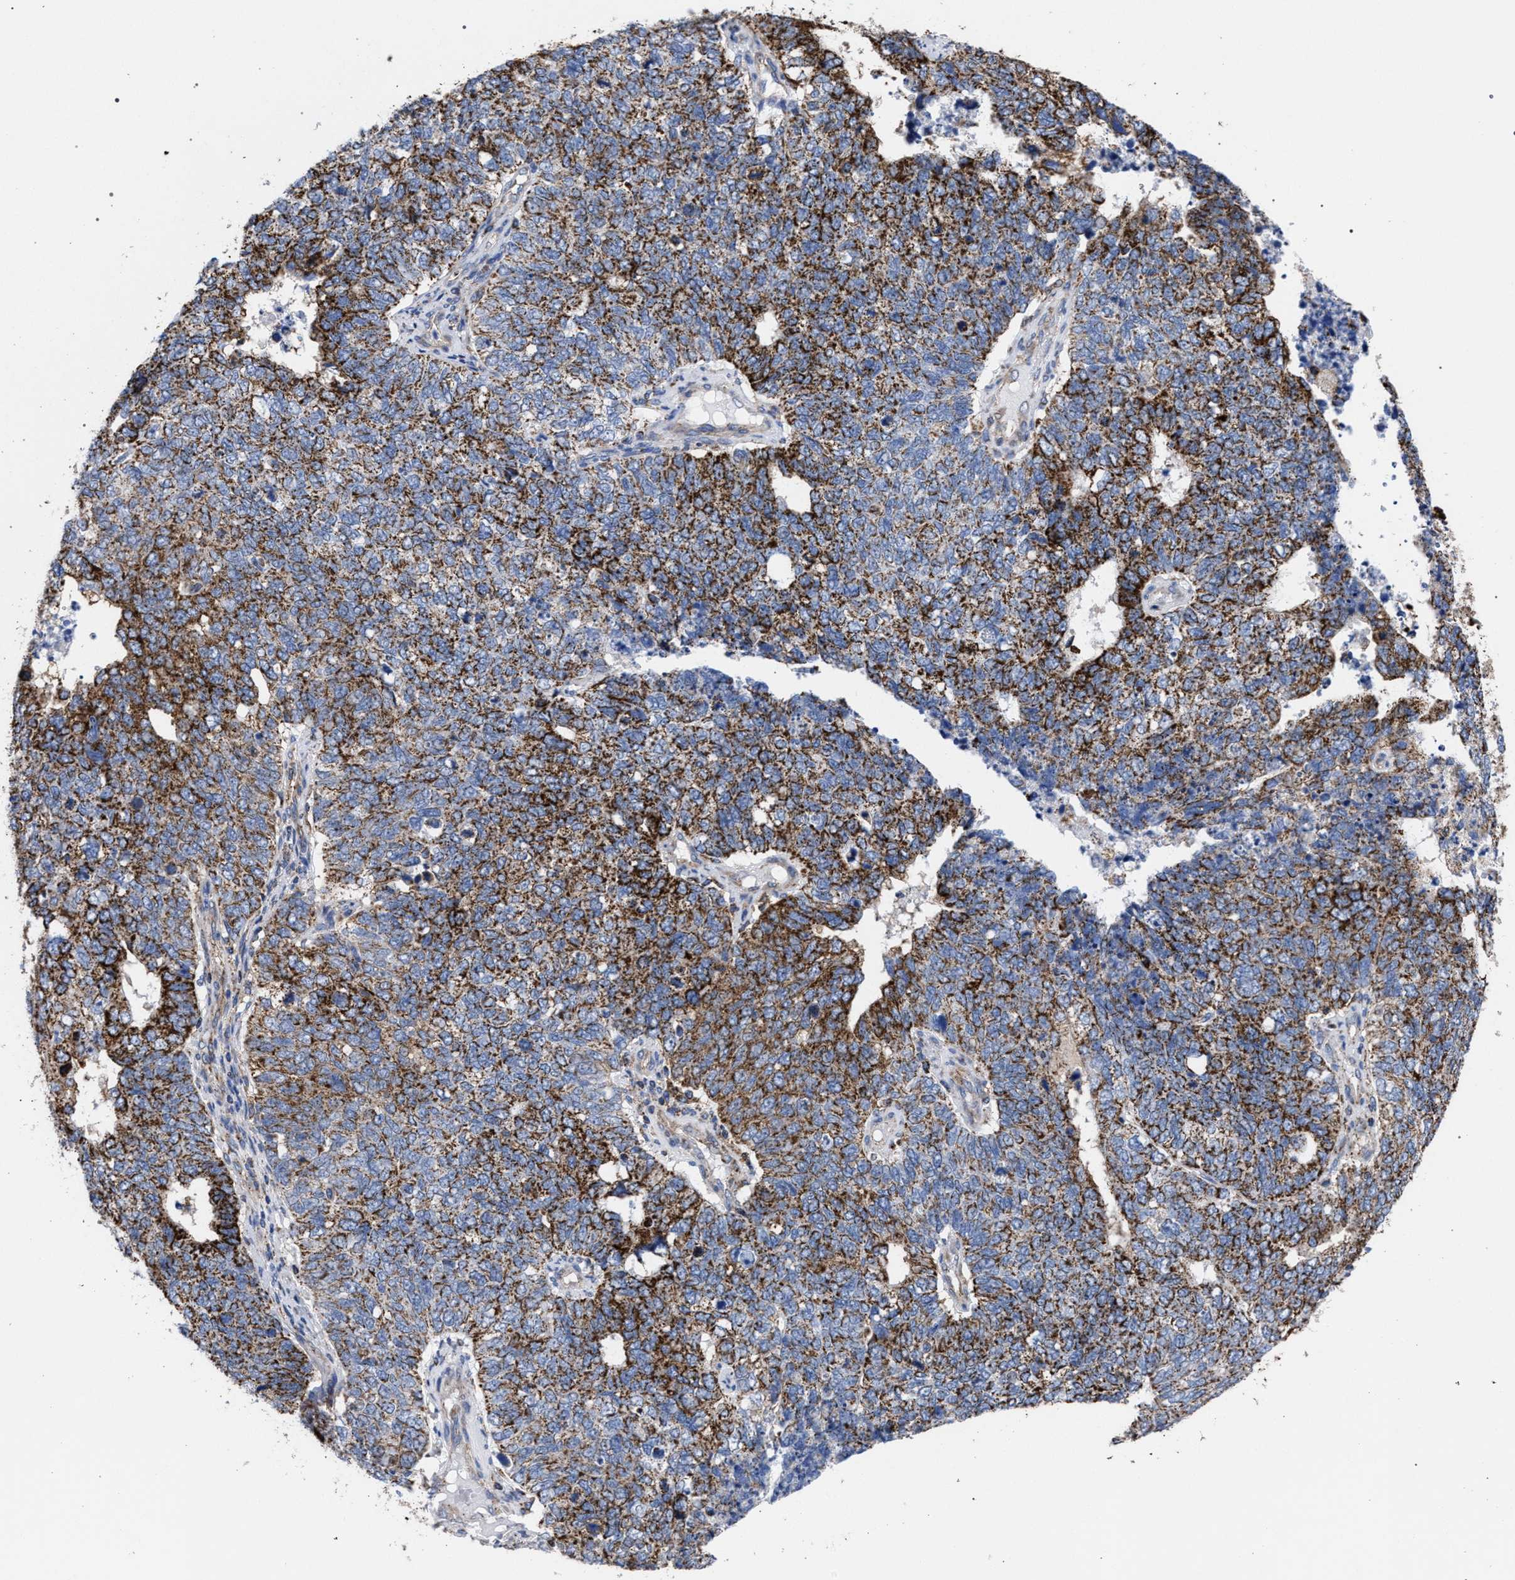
{"staining": {"intensity": "strong", "quantity": ">75%", "location": "cytoplasmic/membranous"}, "tissue": "cervical cancer", "cell_type": "Tumor cells", "image_type": "cancer", "snomed": [{"axis": "morphology", "description": "Squamous cell carcinoma, NOS"}, {"axis": "topography", "description": "Cervix"}], "caption": "IHC (DAB (3,3'-diaminobenzidine)) staining of cervical cancer exhibits strong cytoplasmic/membranous protein staining in about >75% of tumor cells.", "gene": "ACADS", "patient": {"sex": "female", "age": 63}}